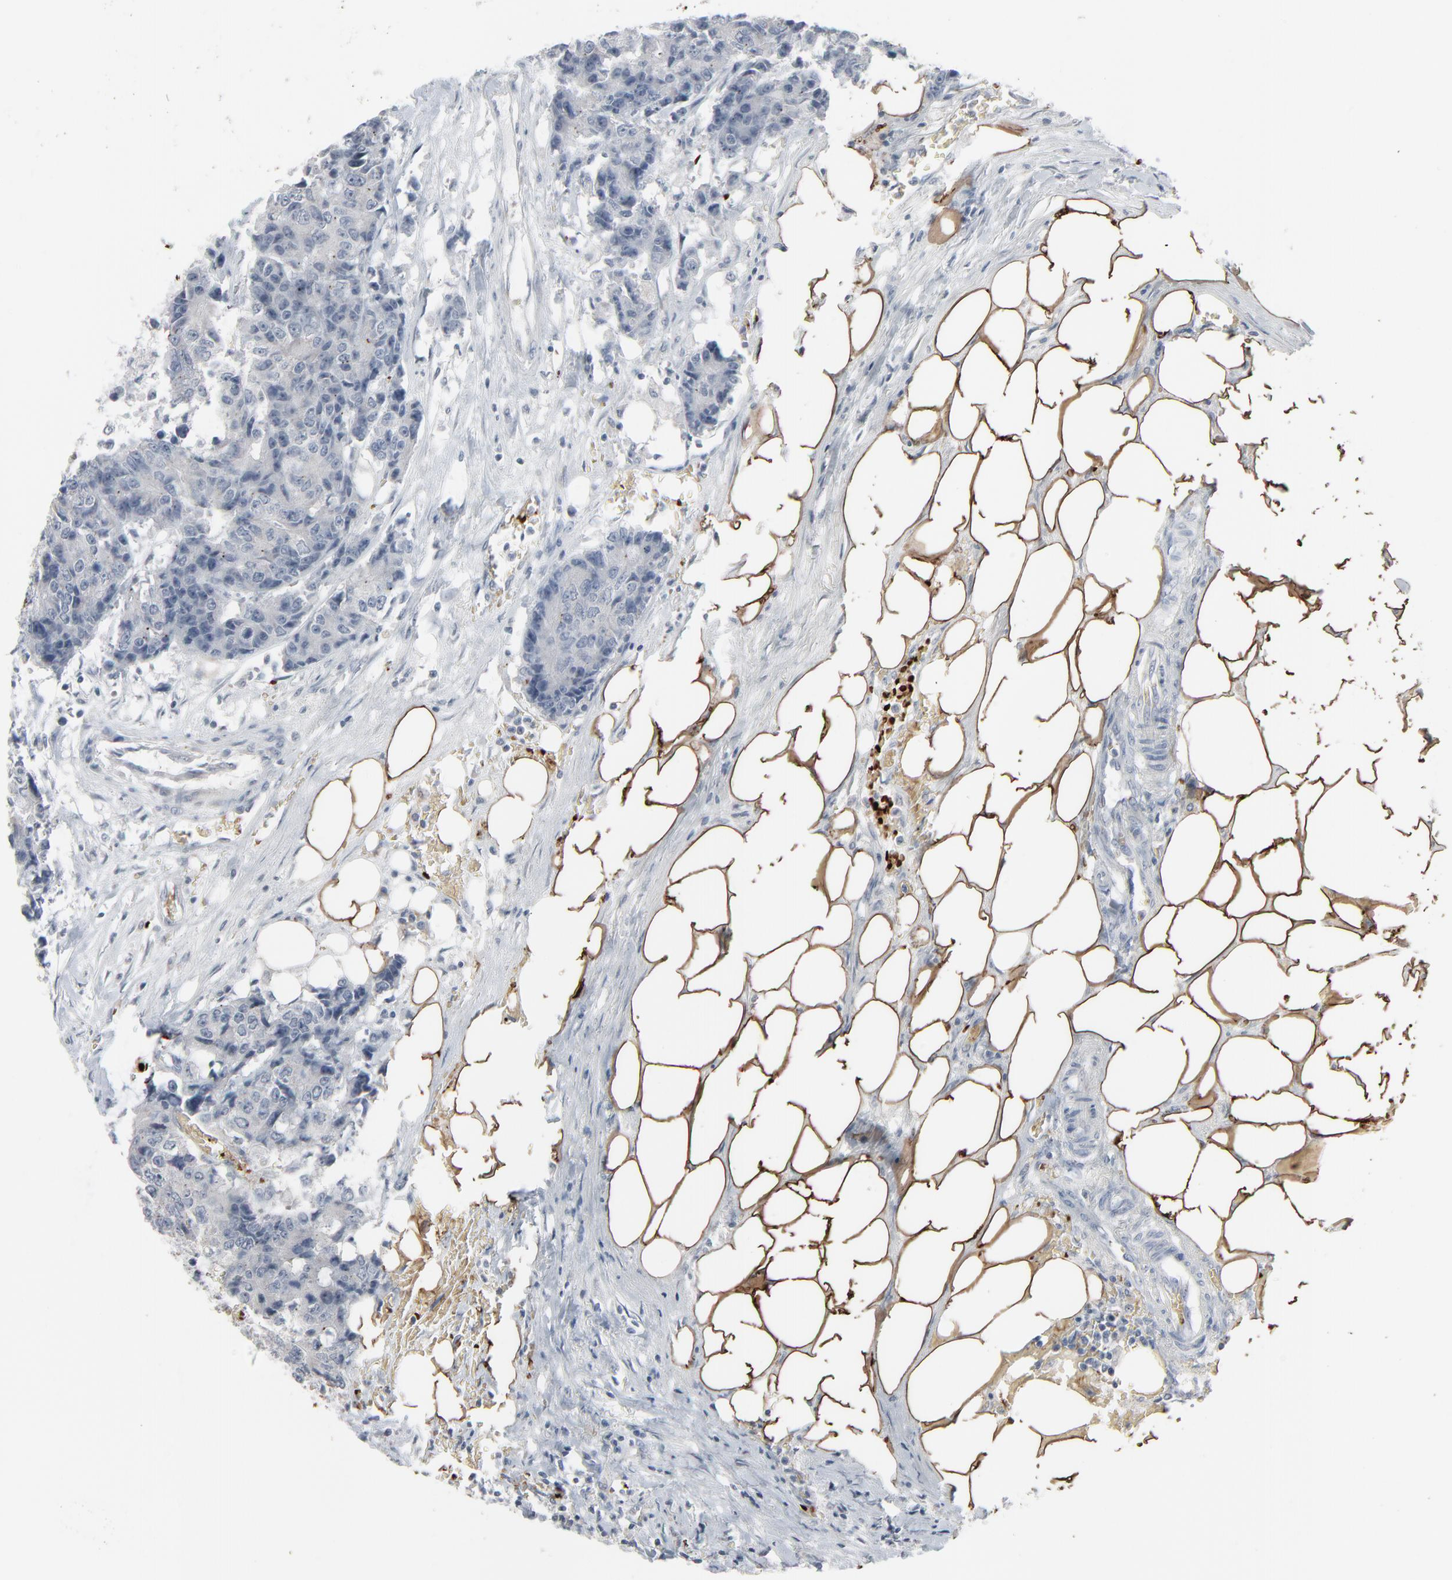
{"staining": {"intensity": "negative", "quantity": "none", "location": "none"}, "tissue": "colorectal cancer", "cell_type": "Tumor cells", "image_type": "cancer", "snomed": [{"axis": "morphology", "description": "Adenocarcinoma, NOS"}, {"axis": "topography", "description": "Colon"}], "caption": "Protein analysis of colorectal cancer (adenocarcinoma) displays no significant expression in tumor cells. (DAB immunohistochemistry, high magnification).", "gene": "SAGE1", "patient": {"sex": "female", "age": 86}}